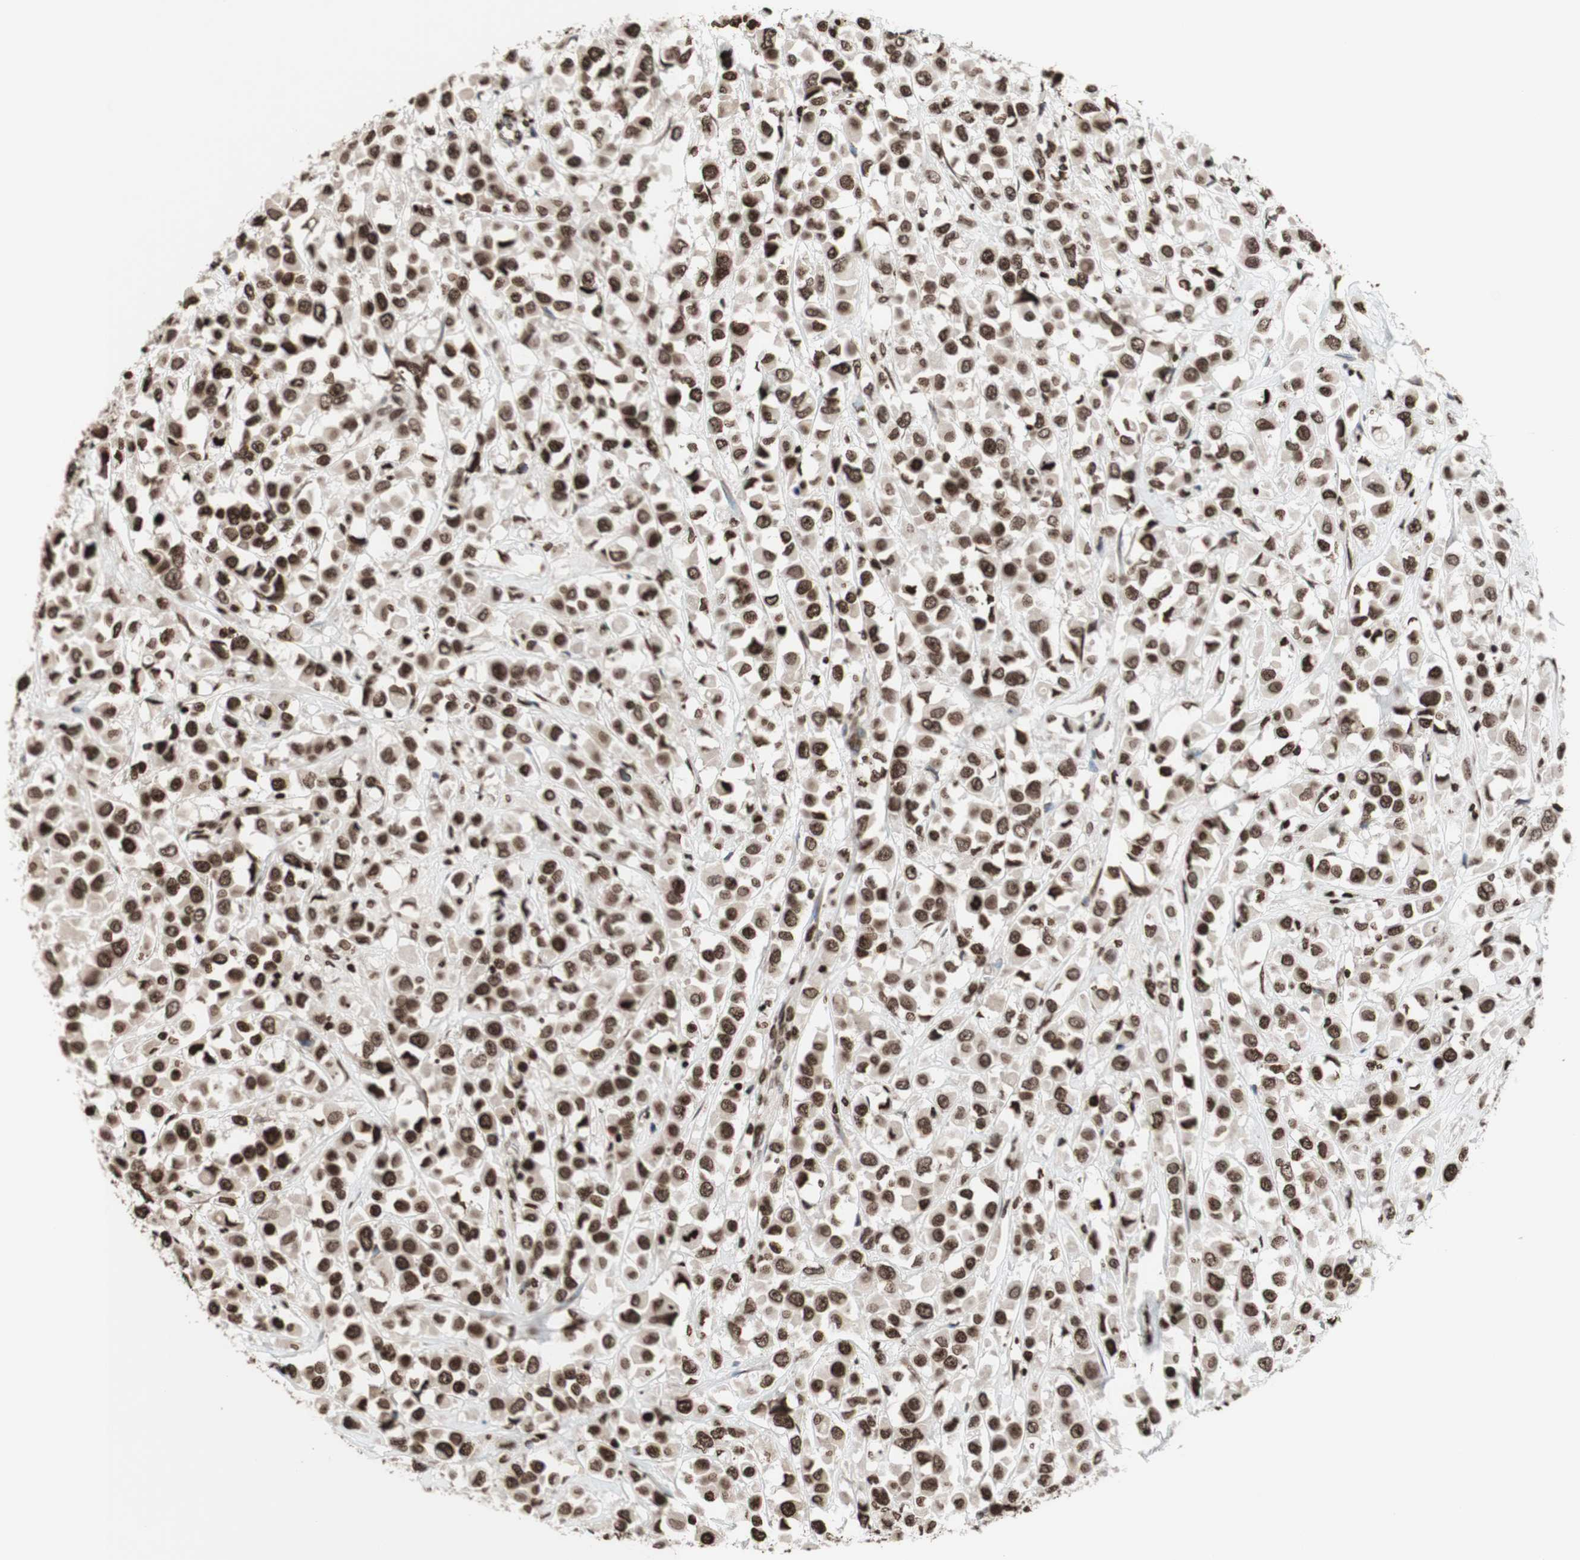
{"staining": {"intensity": "moderate", "quantity": ">75%", "location": "nuclear"}, "tissue": "breast cancer", "cell_type": "Tumor cells", "image_type": "cancer", "snomed": [{"axis": "morphology", "description": "Duct carcinoma"}, {"axis": "topography", "description": "Breast"}], "caption": "The photomicrograph demonstrates staining of breast cancer, revealing moderate nuclear protein positivity (brown color) within tumor cells.", "gene": "NCOA3", "patient": {"sex": "female", "age": 61}}